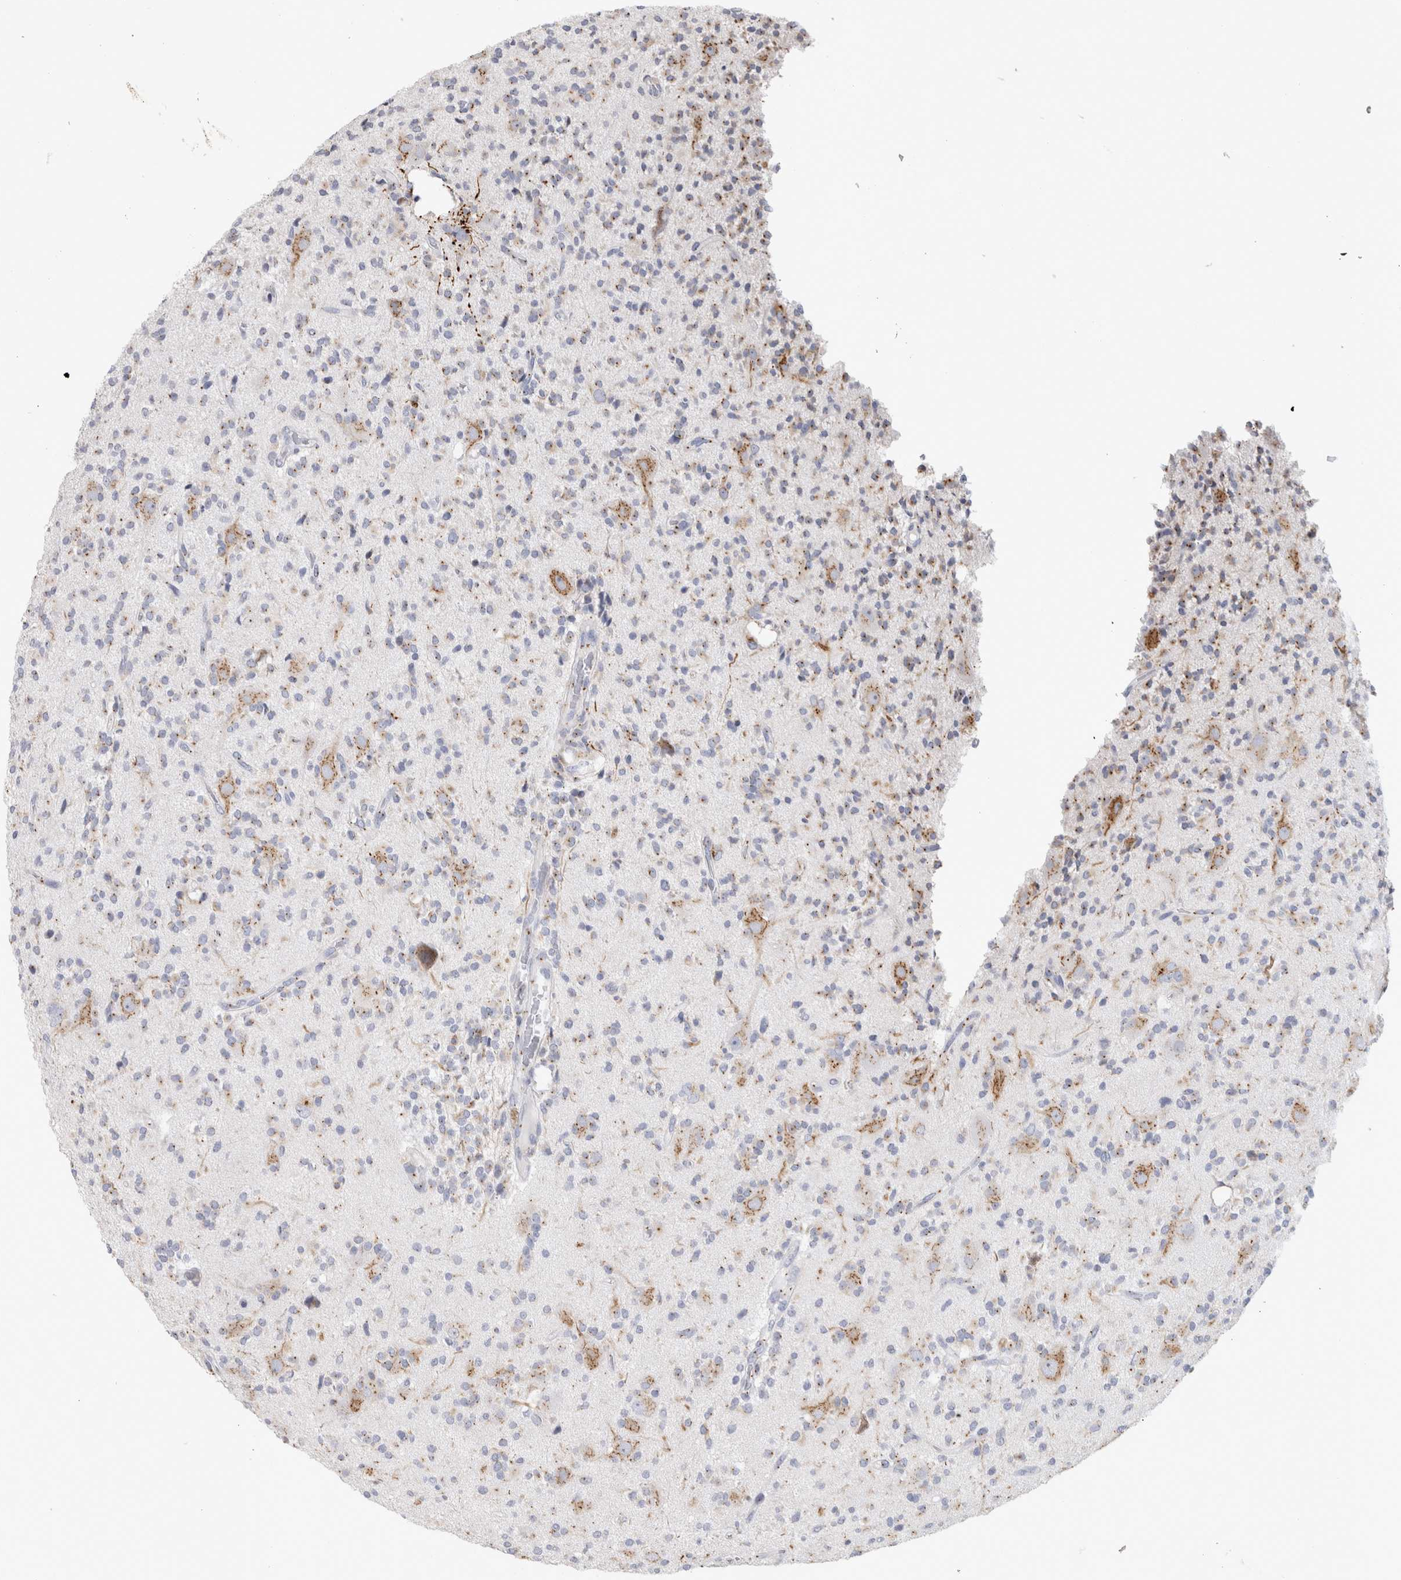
{"staining": {"intensity": "weak", "quantity": "<25%", "location": "cytoplasmic/membranous"}, "tissue": "glioma", "cell_type": "Tumor cells", "image_type": "cancer", "snomed": [{"axis": "morphology", "description": "Glioma, malignant, High grade"}, {"axis": "topography", "description": "Brain"}], "caption": "A photomicrograph of human malignant glioma (high-grade) is negative for staining in tumor cells.", "gene": "AKAP9", "patient": {"sex": "male", "age": 34}}